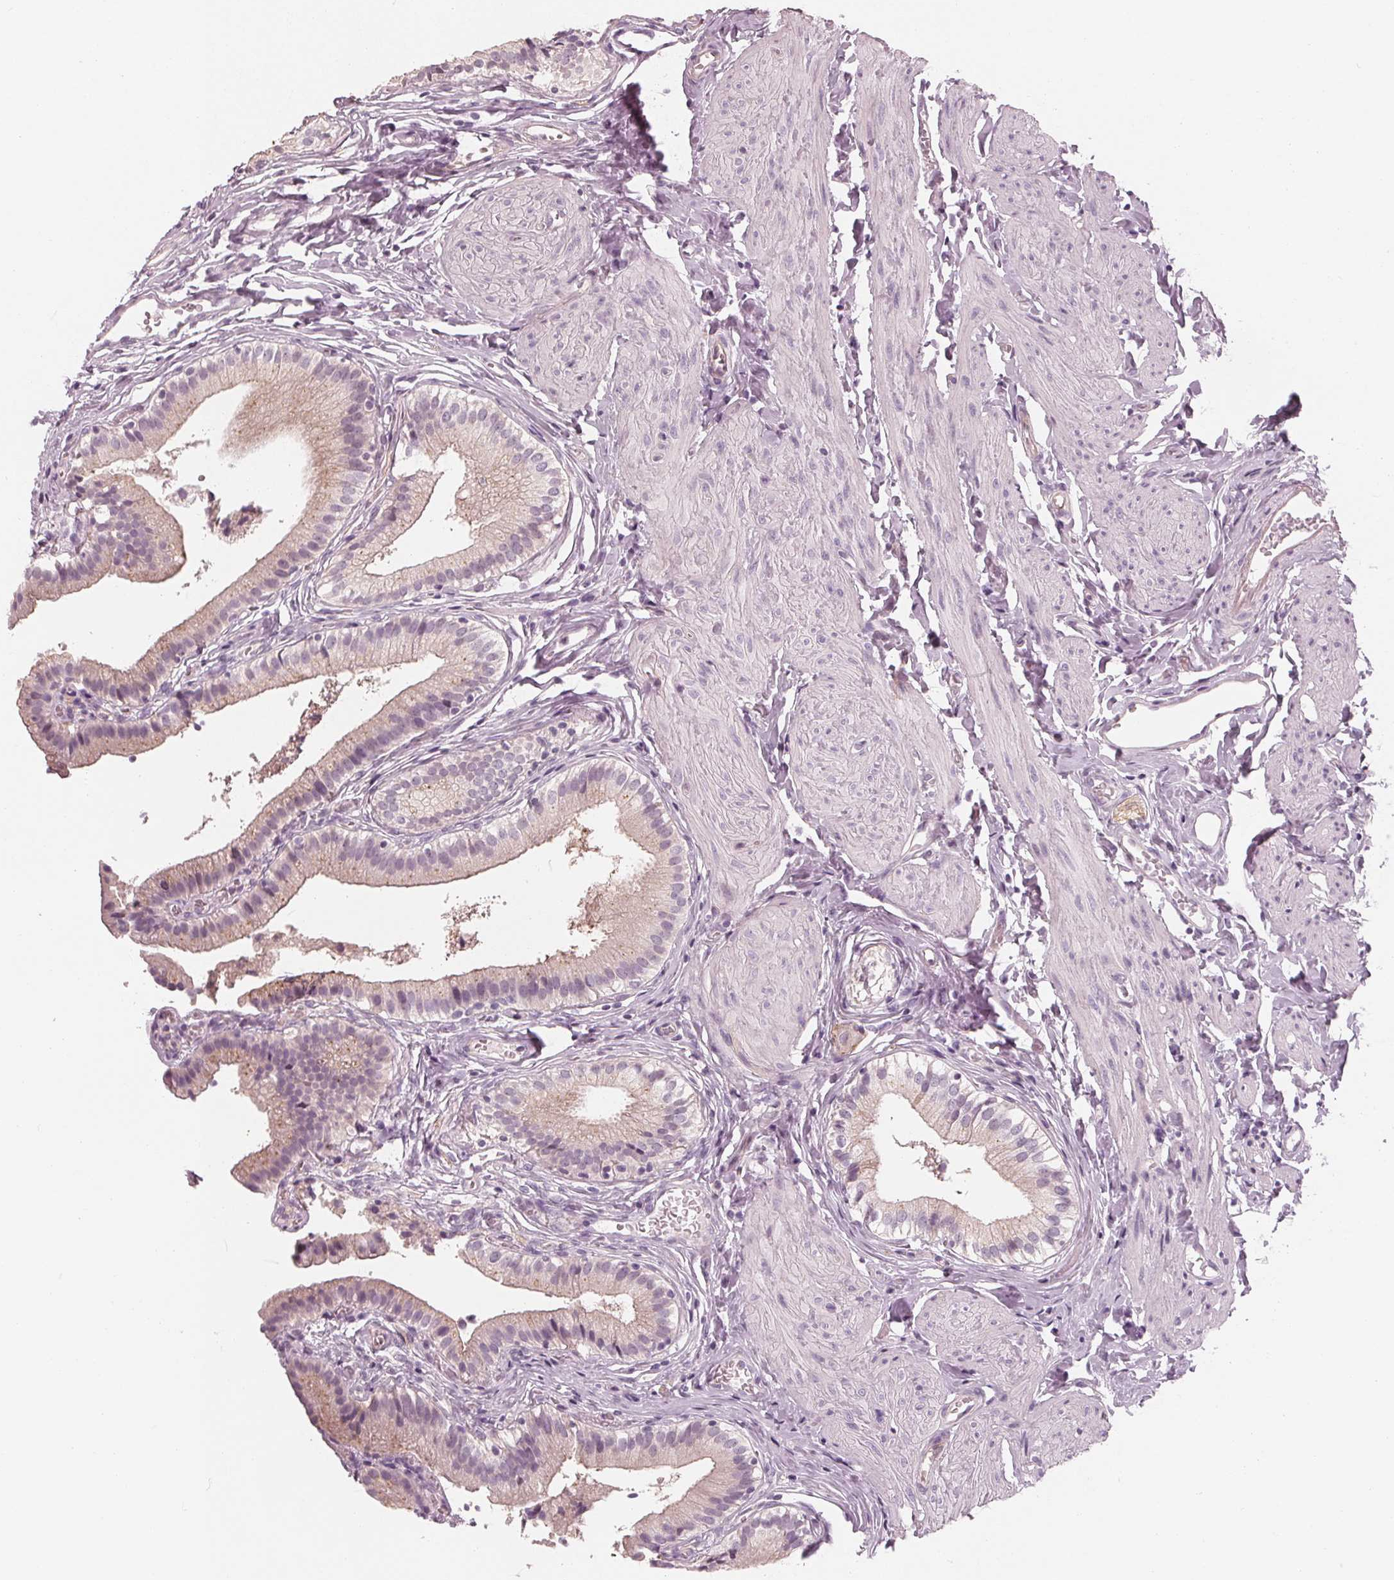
{"staining": {"intensity": "weak", "quantity": "<25%", "location": "cytoplasmic/membranous"}, "tissue": "gallbladder", "cell_type": "Glandular cells", "image_type": "normal", "snomed": [{"axis": "morphology", "description": "Normal tissue, NOS"}, {"axis": "topography", "description": "Gallbladder"}], "caption": "High magnification brightfield microscopy of benign gallbladder stained with DAB (3,3'-diaminobenzidine) (brown) and counterstained with hematoxylin (blue): glandular cells show no significant expression. (Stains: DAB immunohistochemistry (IHC) with hematoxylin counter stain, Microscopy: brightfield microscopy at high magnification).", "gene": "SAT2", "patient": {"sex": "female", "age": 47}}